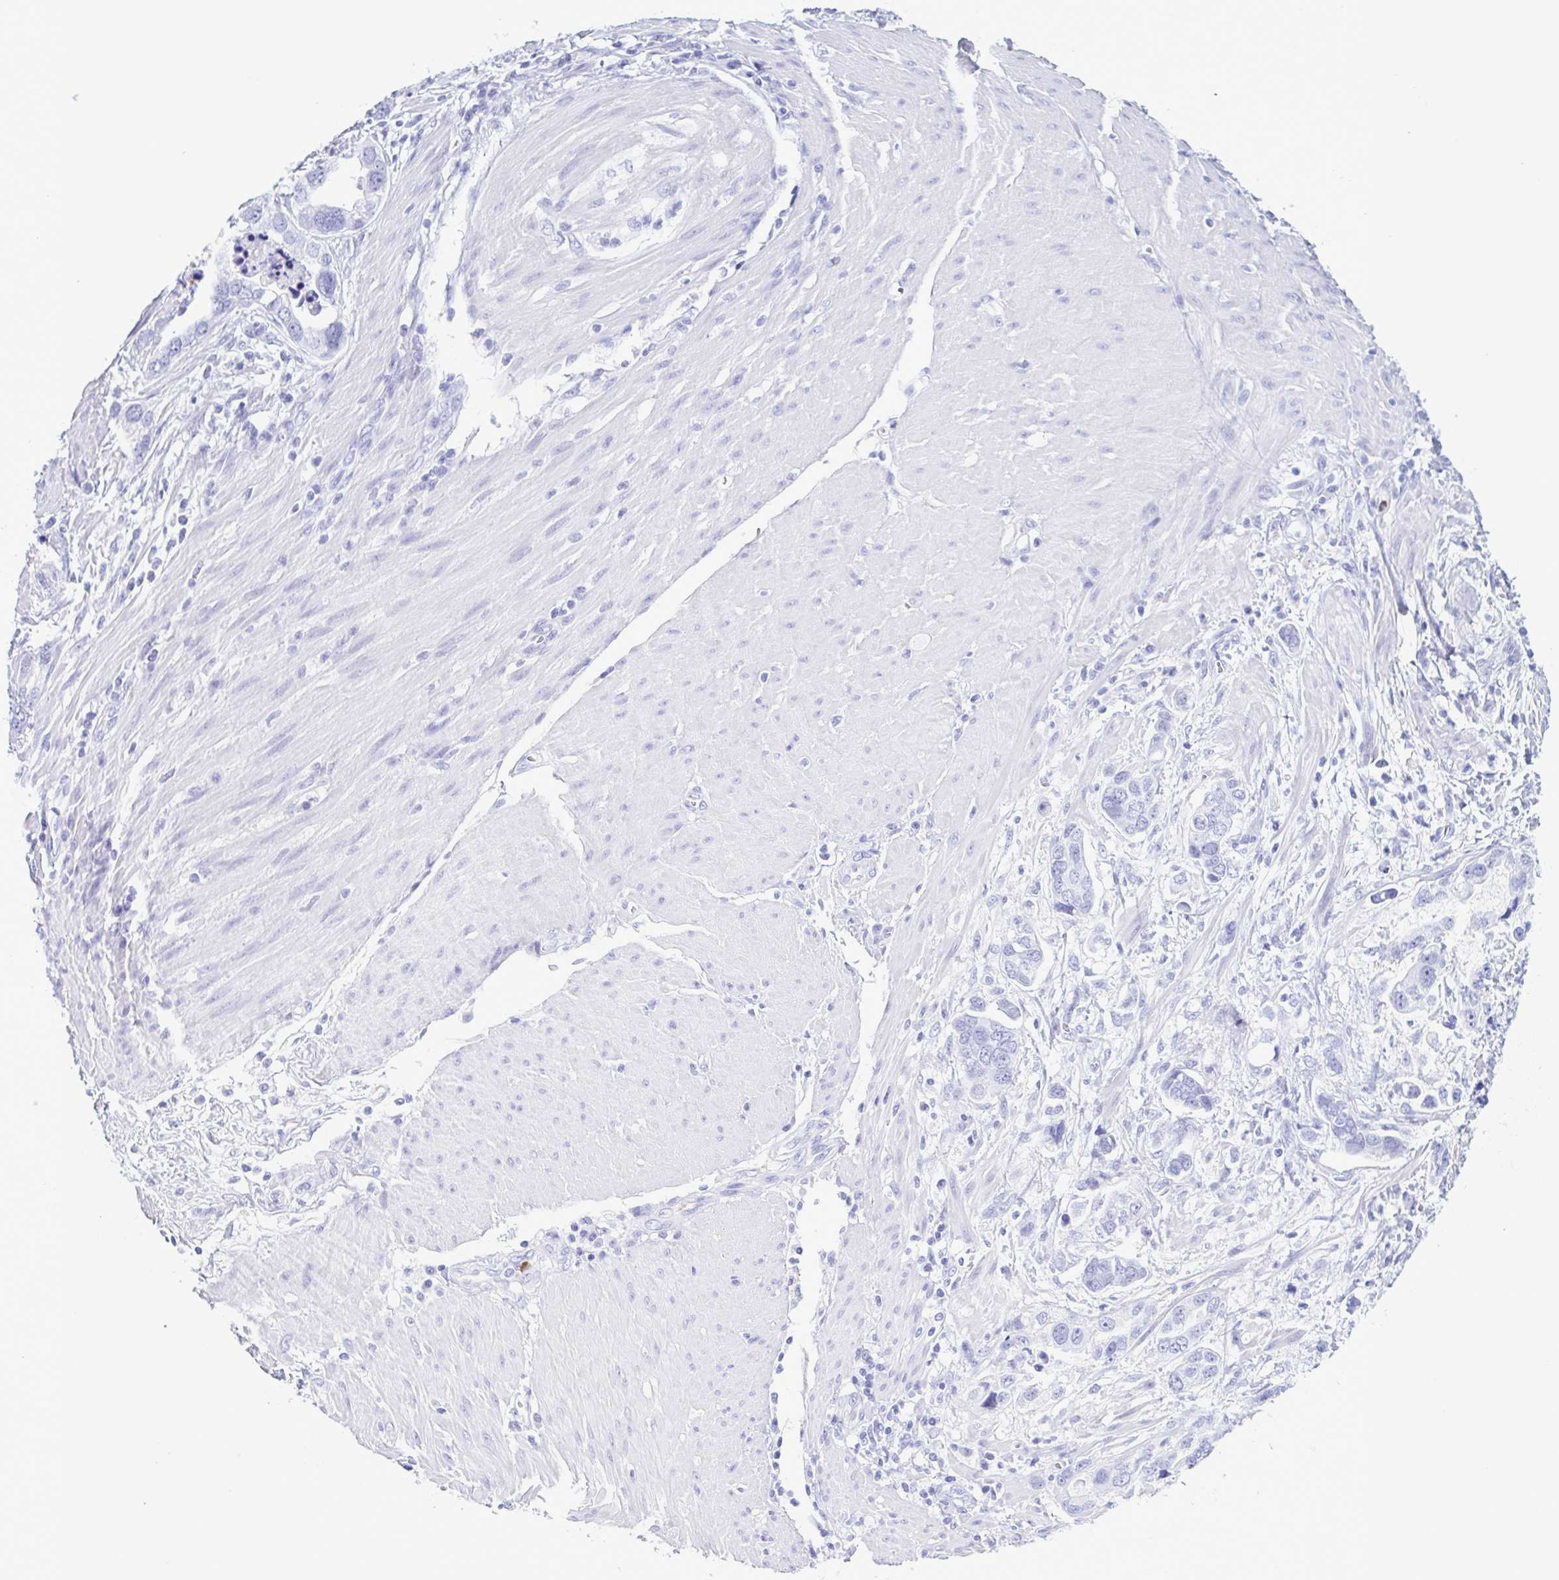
{"staining": {"intensity": "negative", "quantity": "none", "location": "none"}, "tissue": "stomach cancer", "cell_type": "Tumor cells", "image_type": "cancer", "snomed": [{"axis": "morphology", "description": "Adenocarcinoma, NOS"}, {"axis": "topography", "description": "Stomach, lower"}], "caption": "This is an IHC image of human stomach cancer. There is no positivity in tumor cells.", "gene": "LTF", "patient": {"sex": "female", "age": 93}}